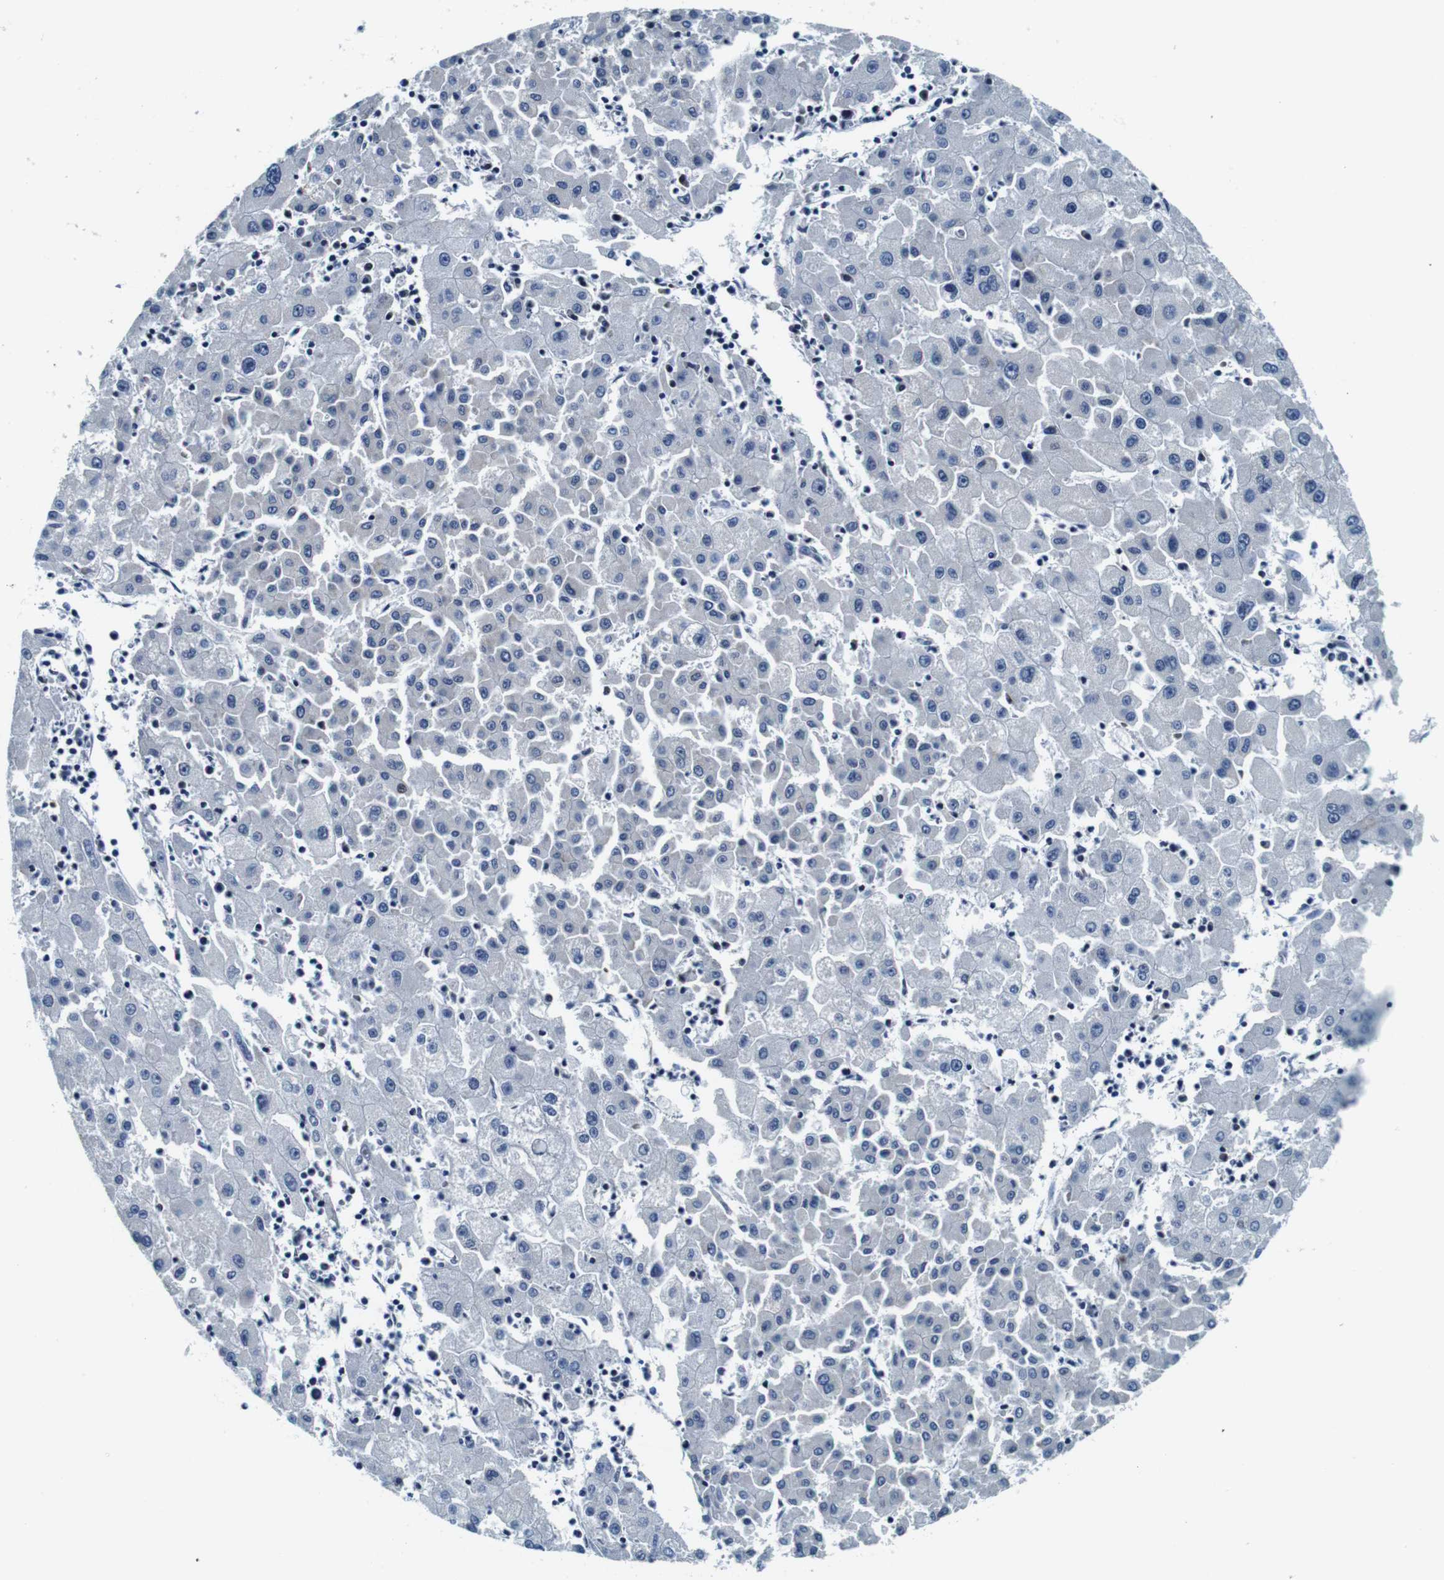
{"staining": {"intensity": "negative", "quantity": "none", "location": "none"}, "tissue": "liver cancer", "cell_type": "Tumor cells", "image_type": "cancer", "snomed": [{"axis": "morphology", "description": "Carcinoma, Hepatocellular, NOS"}, {"axis": "topography", "description": "Liver"}], "caption": "Human hepatocellular carcinoma (liver) stained for a protein using IHC exhibits no positivity in tumor cells.", "gene": "FAR2", "patient": {"sex": "male", "age": 72}}